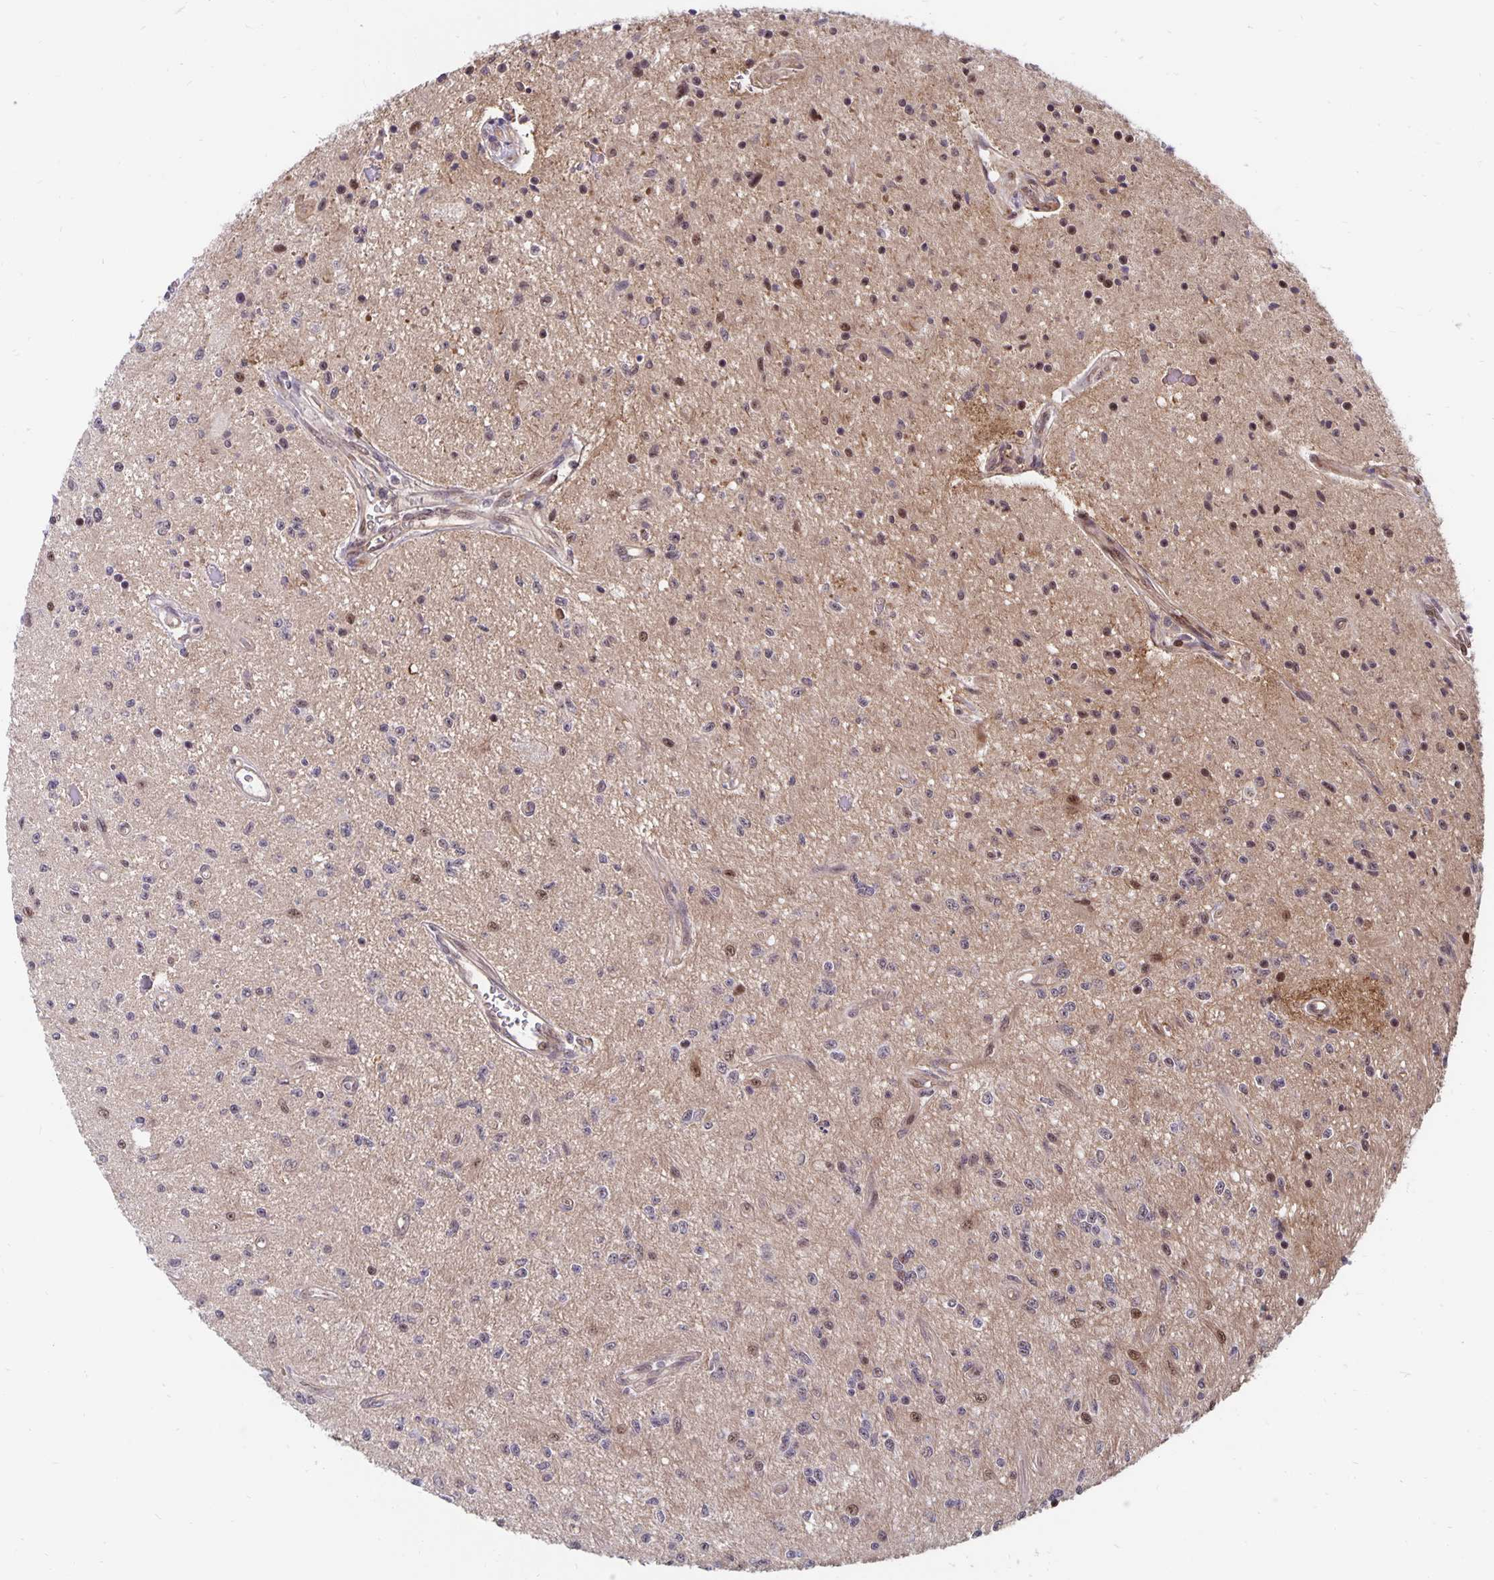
{"staining": {"intensity": "weak", "quantity": "<25%", "location": "nuclear"}, "tissue": "glioma", "cell_type": "Tumor cells", "image_type": "cancer", "snomed": [{"axis": "morphology", "description": "Glioma, malignant, Low grade"}, {"axis": "topography", "description": "Cerebellum"}], "caption": "IHC micrograph of neoplastic tissue: human low-grade glioma (malignant) stained with DAB exhibits no significant protein positivity in tumor cells.", "gene": "EXOC6B", "patient": {"sex": "female", "age": 14}}